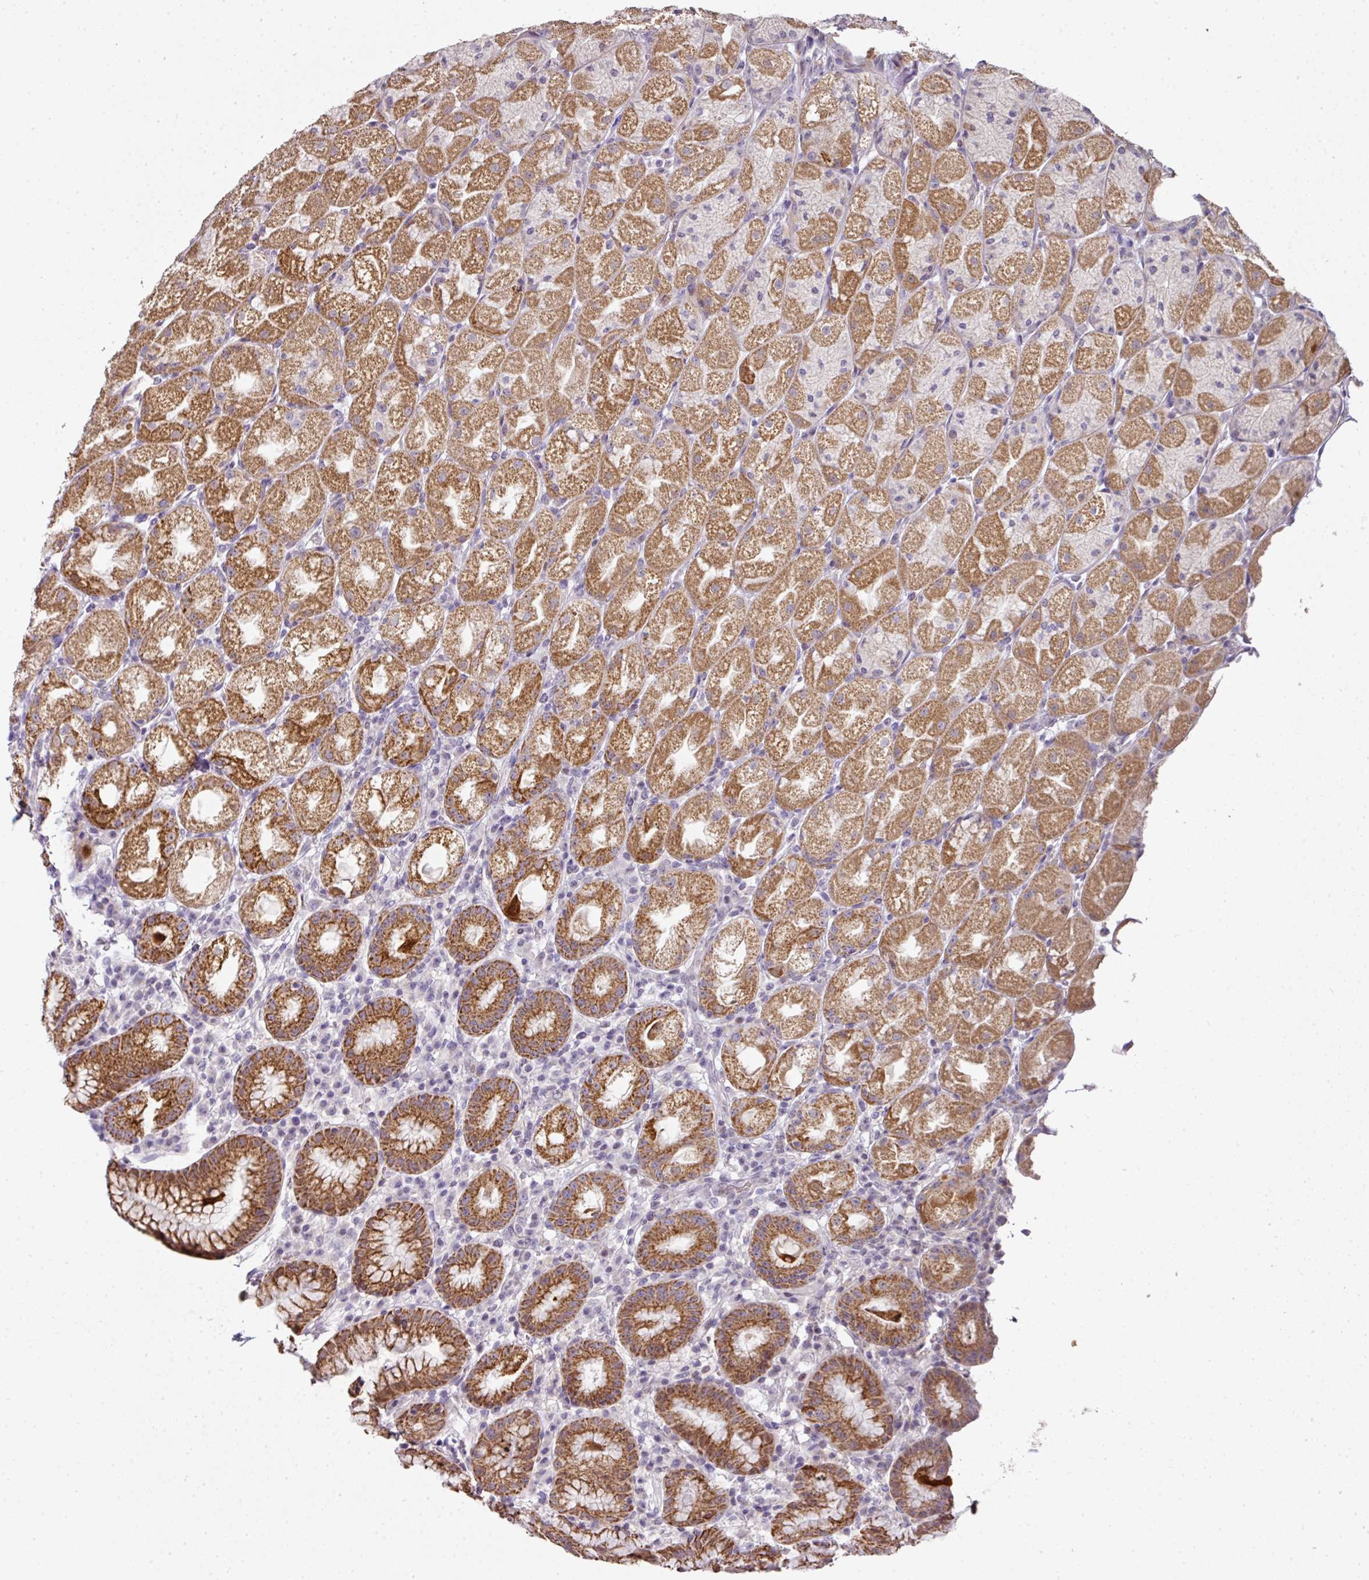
{"staining": {"intensity": "moderate", "quantity": ">75%", "location": "cytoplasmic/membranous"}, "tissue": "stomach", "cell_type": "Glandular cells", "image_type": "normal", "snomed": [{"axis": "morphology", "description": "Normal tissue, NOS"}, {"axis": "topography", "description": "Stomach, upper"}], "caption": "The histopathology image displays a brown stain indicating the presence of a protein in the cytoplasmic/membranous of glandular cells in stomach. The protein of interest is shown in brown color, while the nuclei are stained blue.", "gene": "ANKRD18A", "patient": {"sex": "male", "age": 52}}